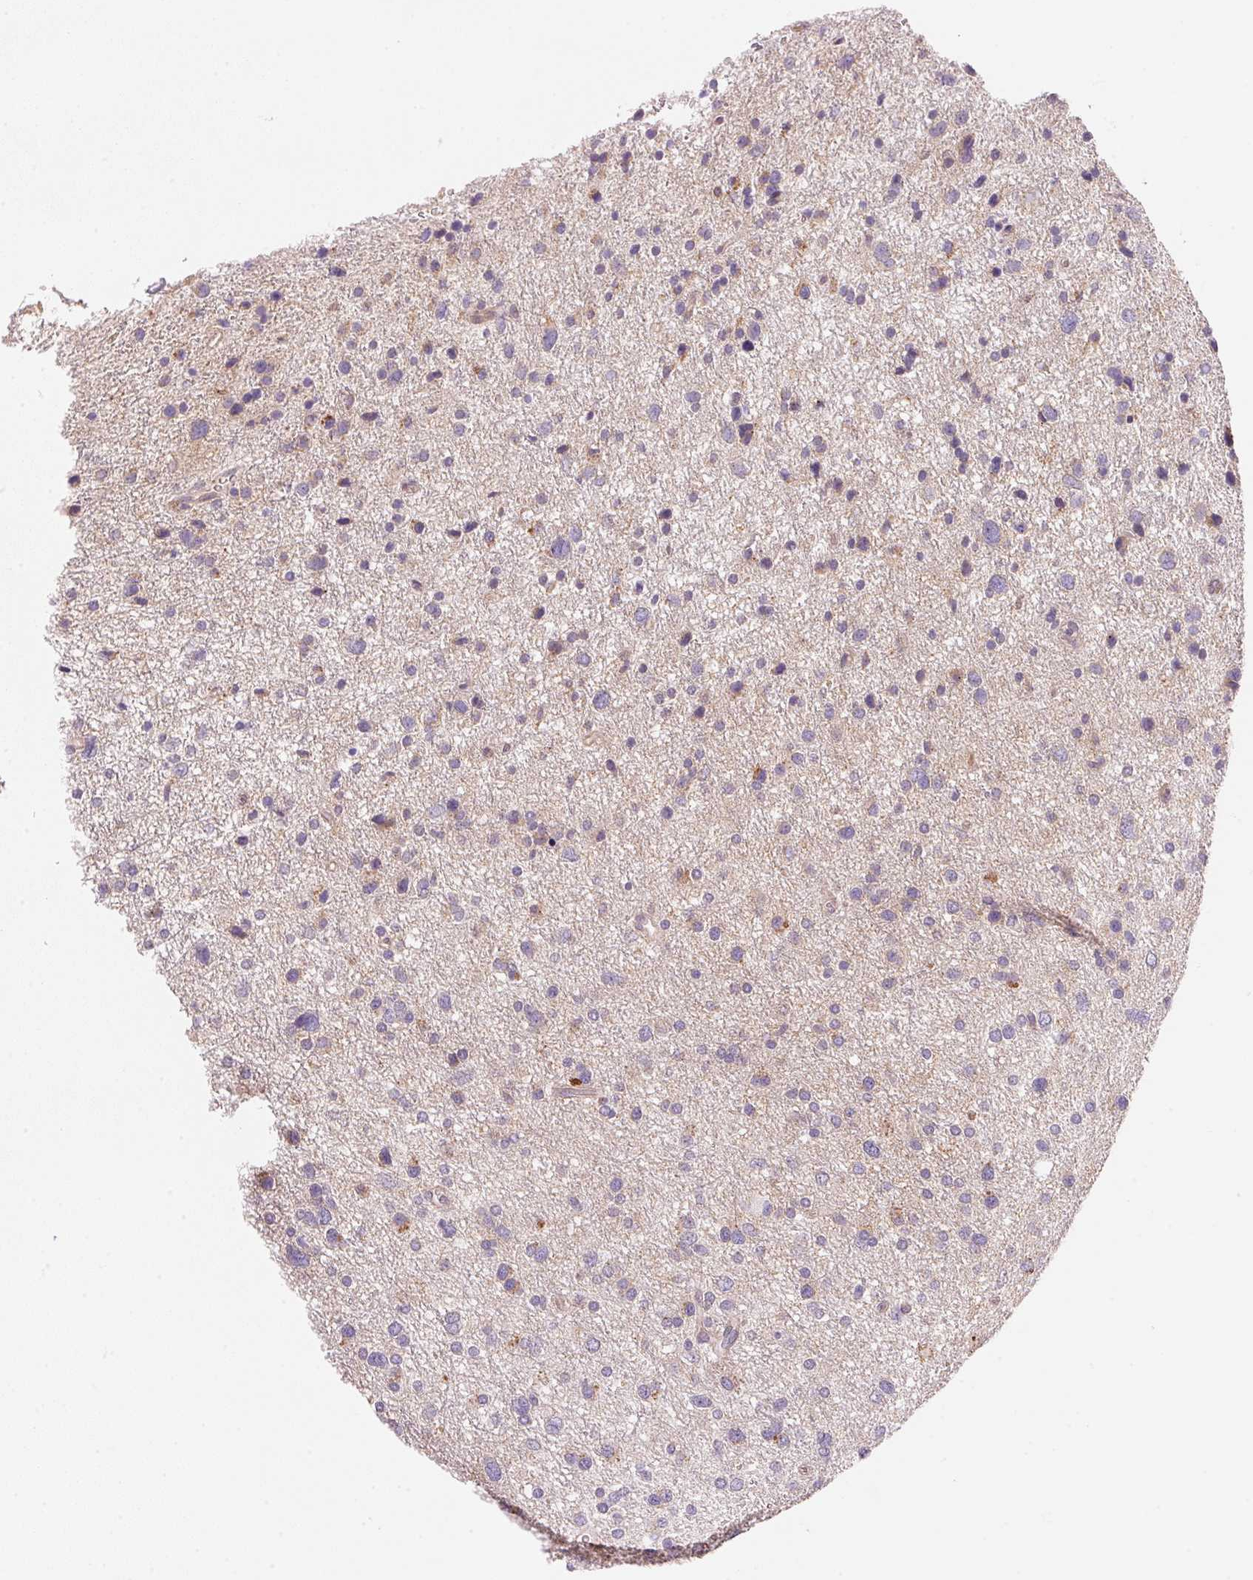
{"staining": {"intensity": "weak", "quantity": "<25%", "location": "cytoplasmic/membranous"}, "tissue": "glioma", "cell_type": "Tumor cells", "image_type": "cancer", "snomed": [{"axis": "morphology", "description": "Glioma, malignant, Low grade"}, {"axis": "topography", "description": "Brain"}], "caption": "Histopathology image shows no protein positivity in tumor cells of glioma tissue.", "gene": "SMTN", "patient": {"sex": "female", "age": 55}}